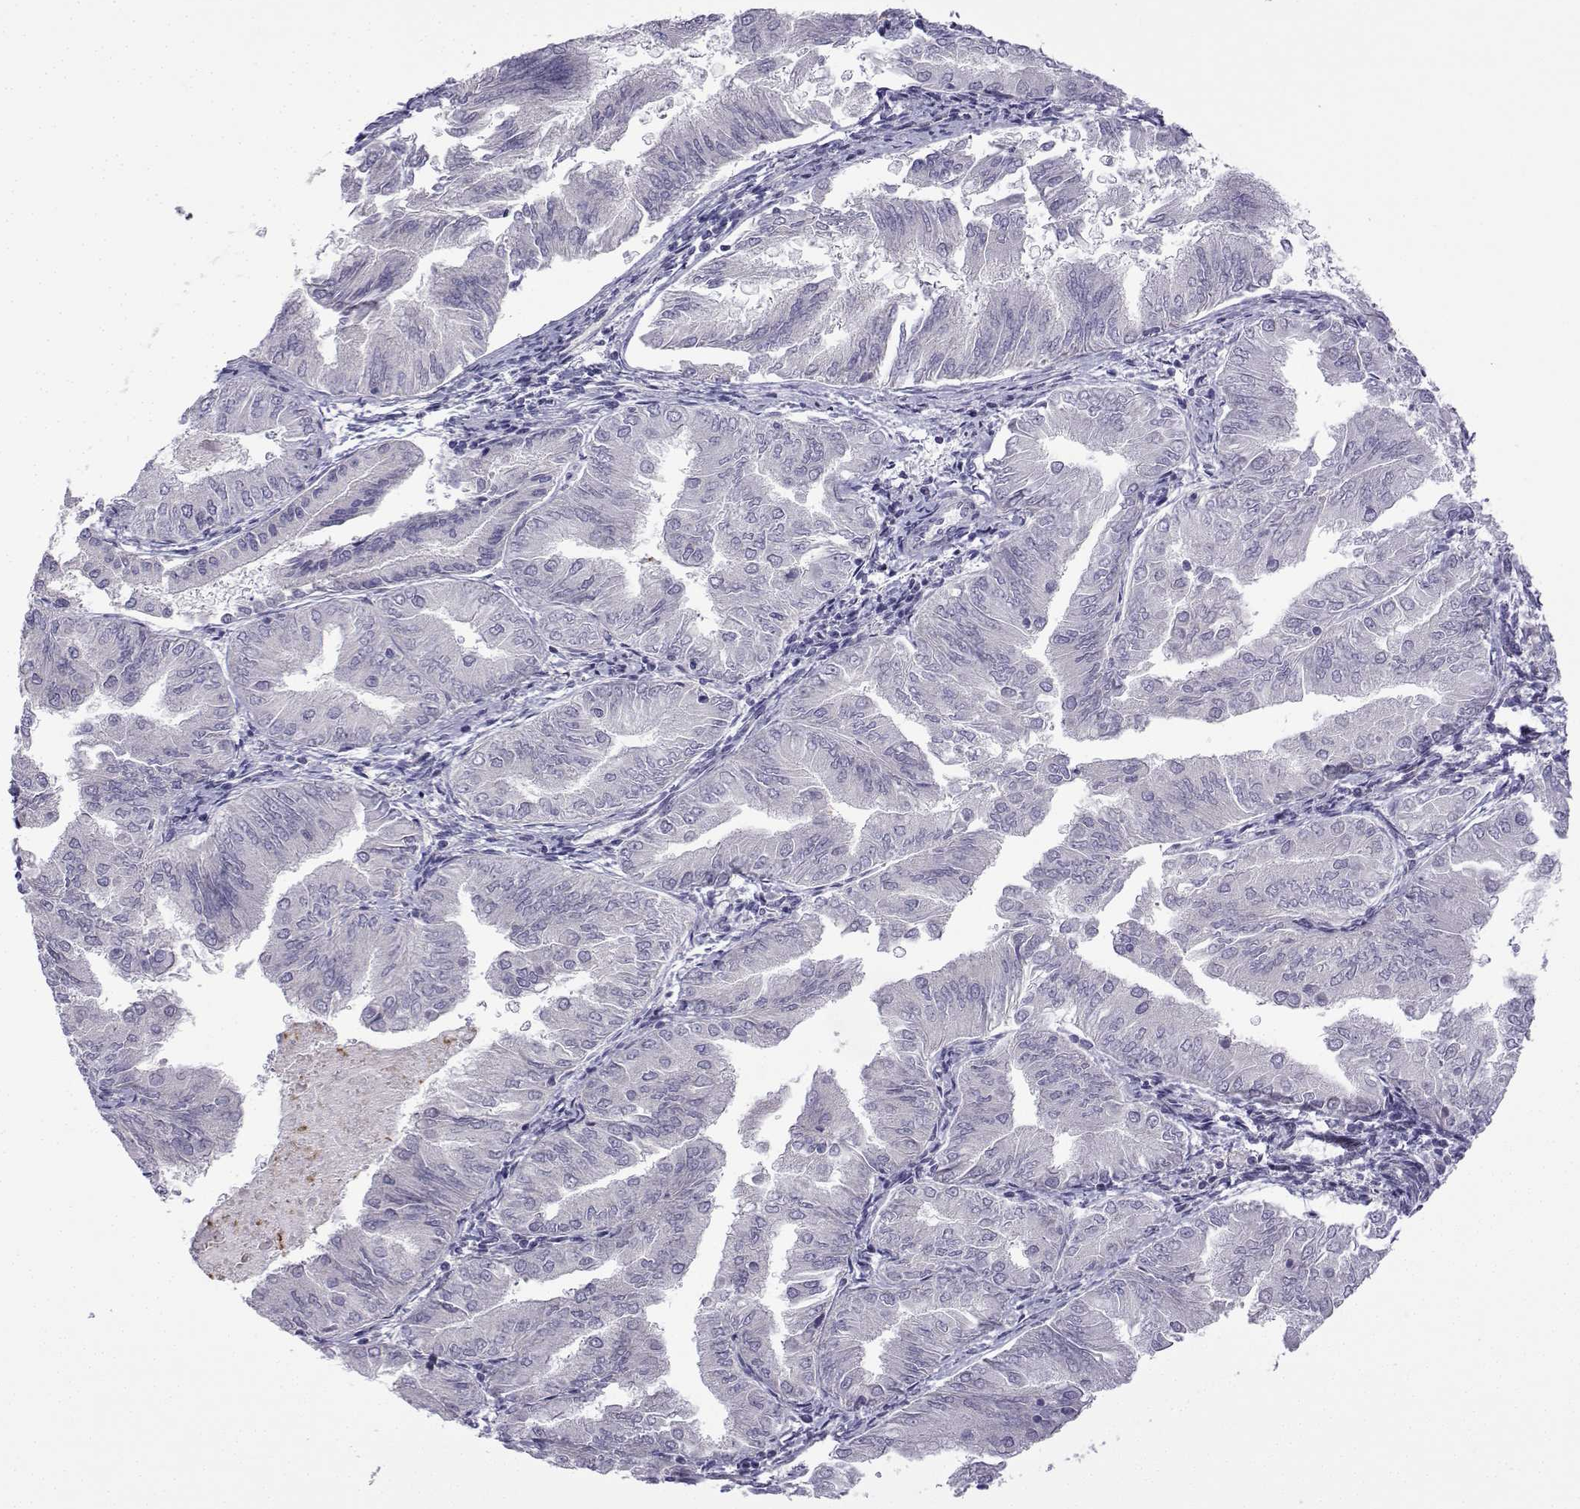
{"staining": {"intensity": "negative", "quantity": "none", "location": "none"}, "tissue": "endometrial cancer", "cell_type": "Tumor cells", "image_type": "cancer", "snomed": [{"axis": "morphology", "description": "Adenocarcinoma, NOS"}, {"axis": "topography", "description": "Endometrium"}], "caption": "Human endometrial adenocarcinoma stained for a protein using immunohistochemistry demonstrates no positivity in tumor cells.", "gene": "SPACA7", "patient": {"sex": "female", "age": 53}}